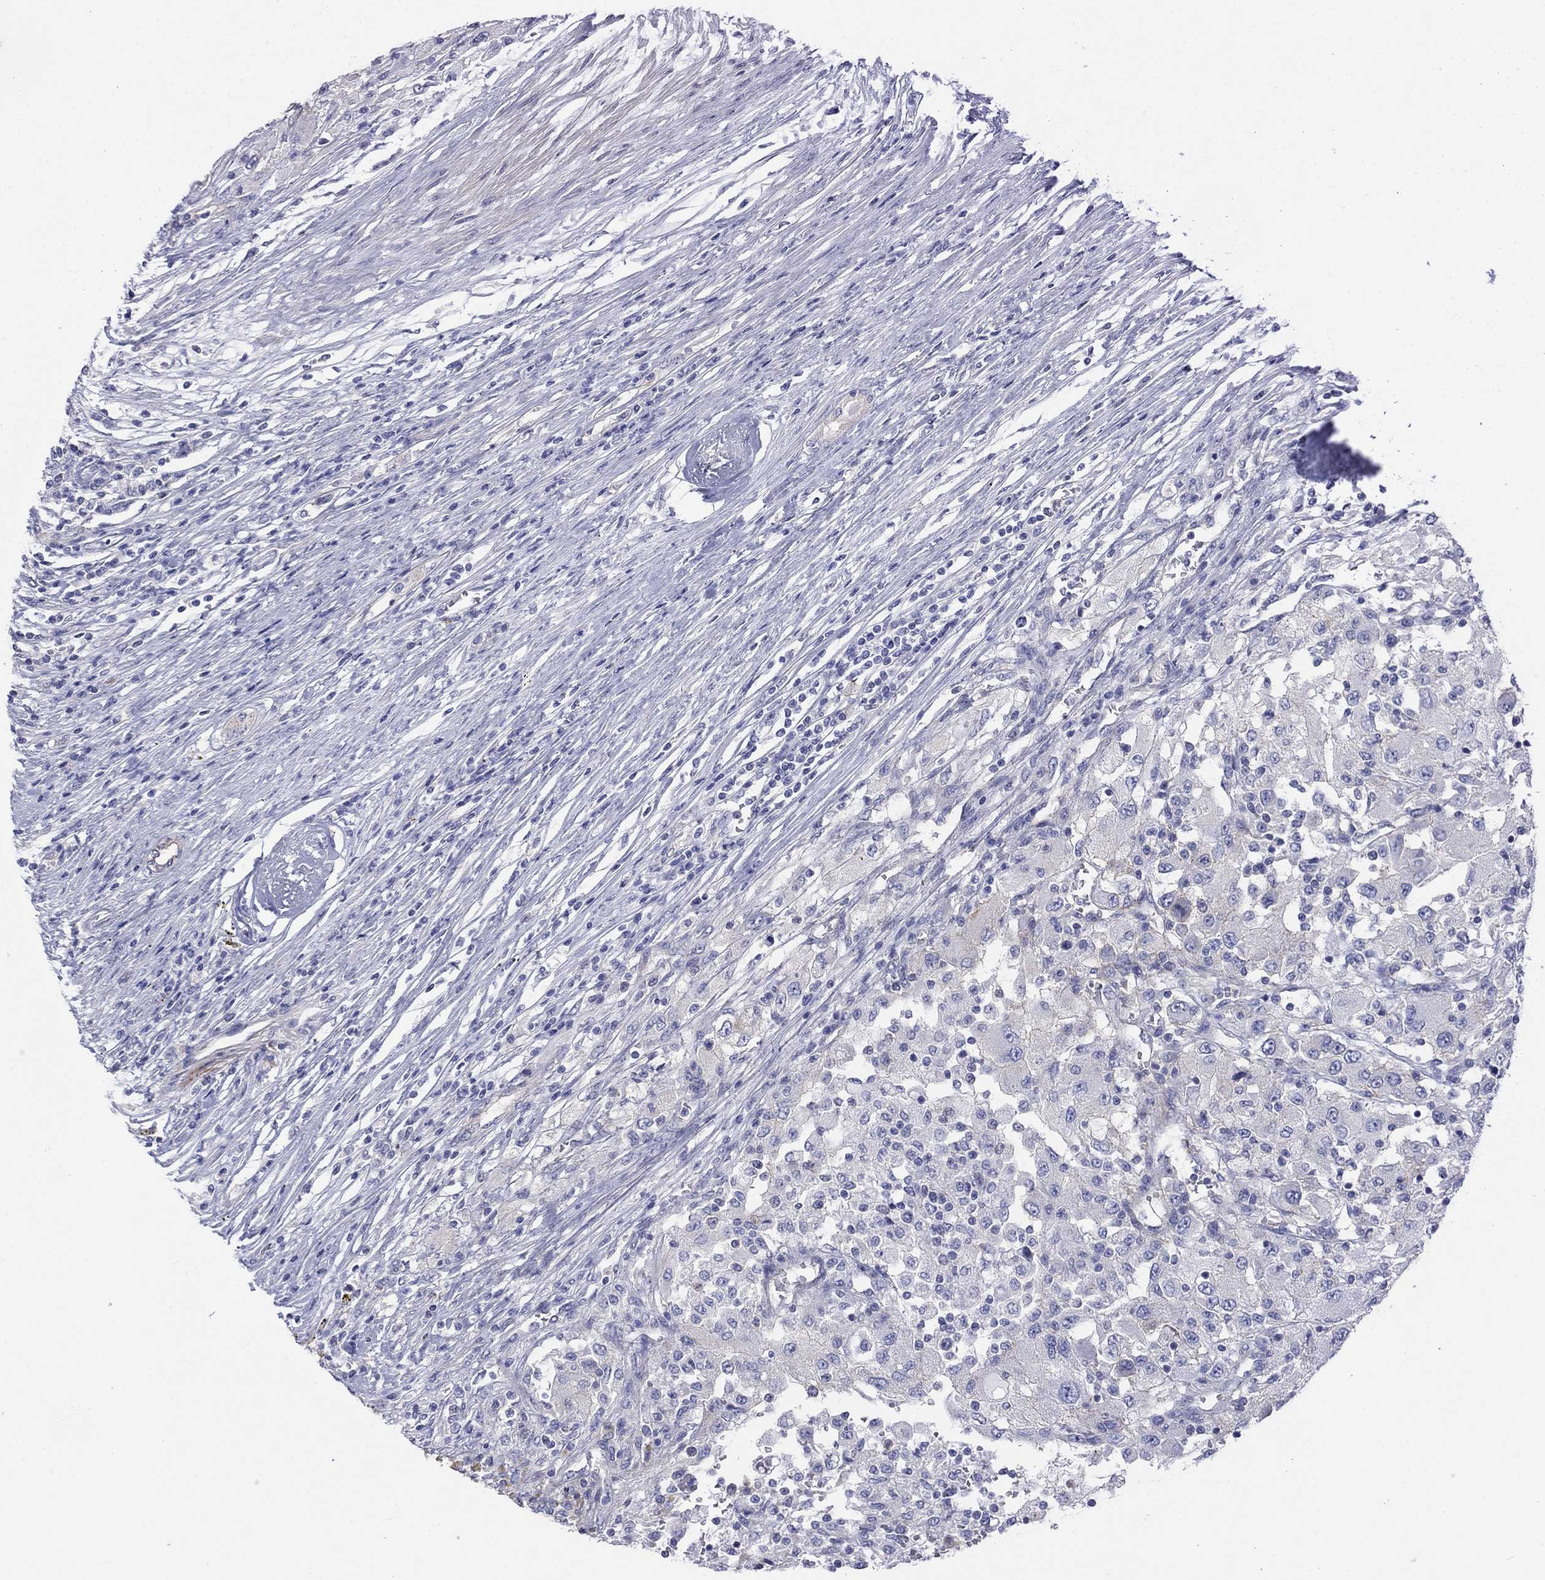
{"staining": {"intensity": "negative", "quantity": "none", "location": "none"}, "tissue": "renal cancer", "cell_type": "Tumor cells", "image_type": "cancer", "snomed": [{"axis": "morphology", "description": "Adenocarcinoma, NOS"}, {"axis": "topography", "description": "Kidney"}], "caption": "Photomicrograph shows no significant protein positivity in tumor cells of renal cancer.", "gene": "TPRN", "patient": {"sex": "female", "age": 67}}